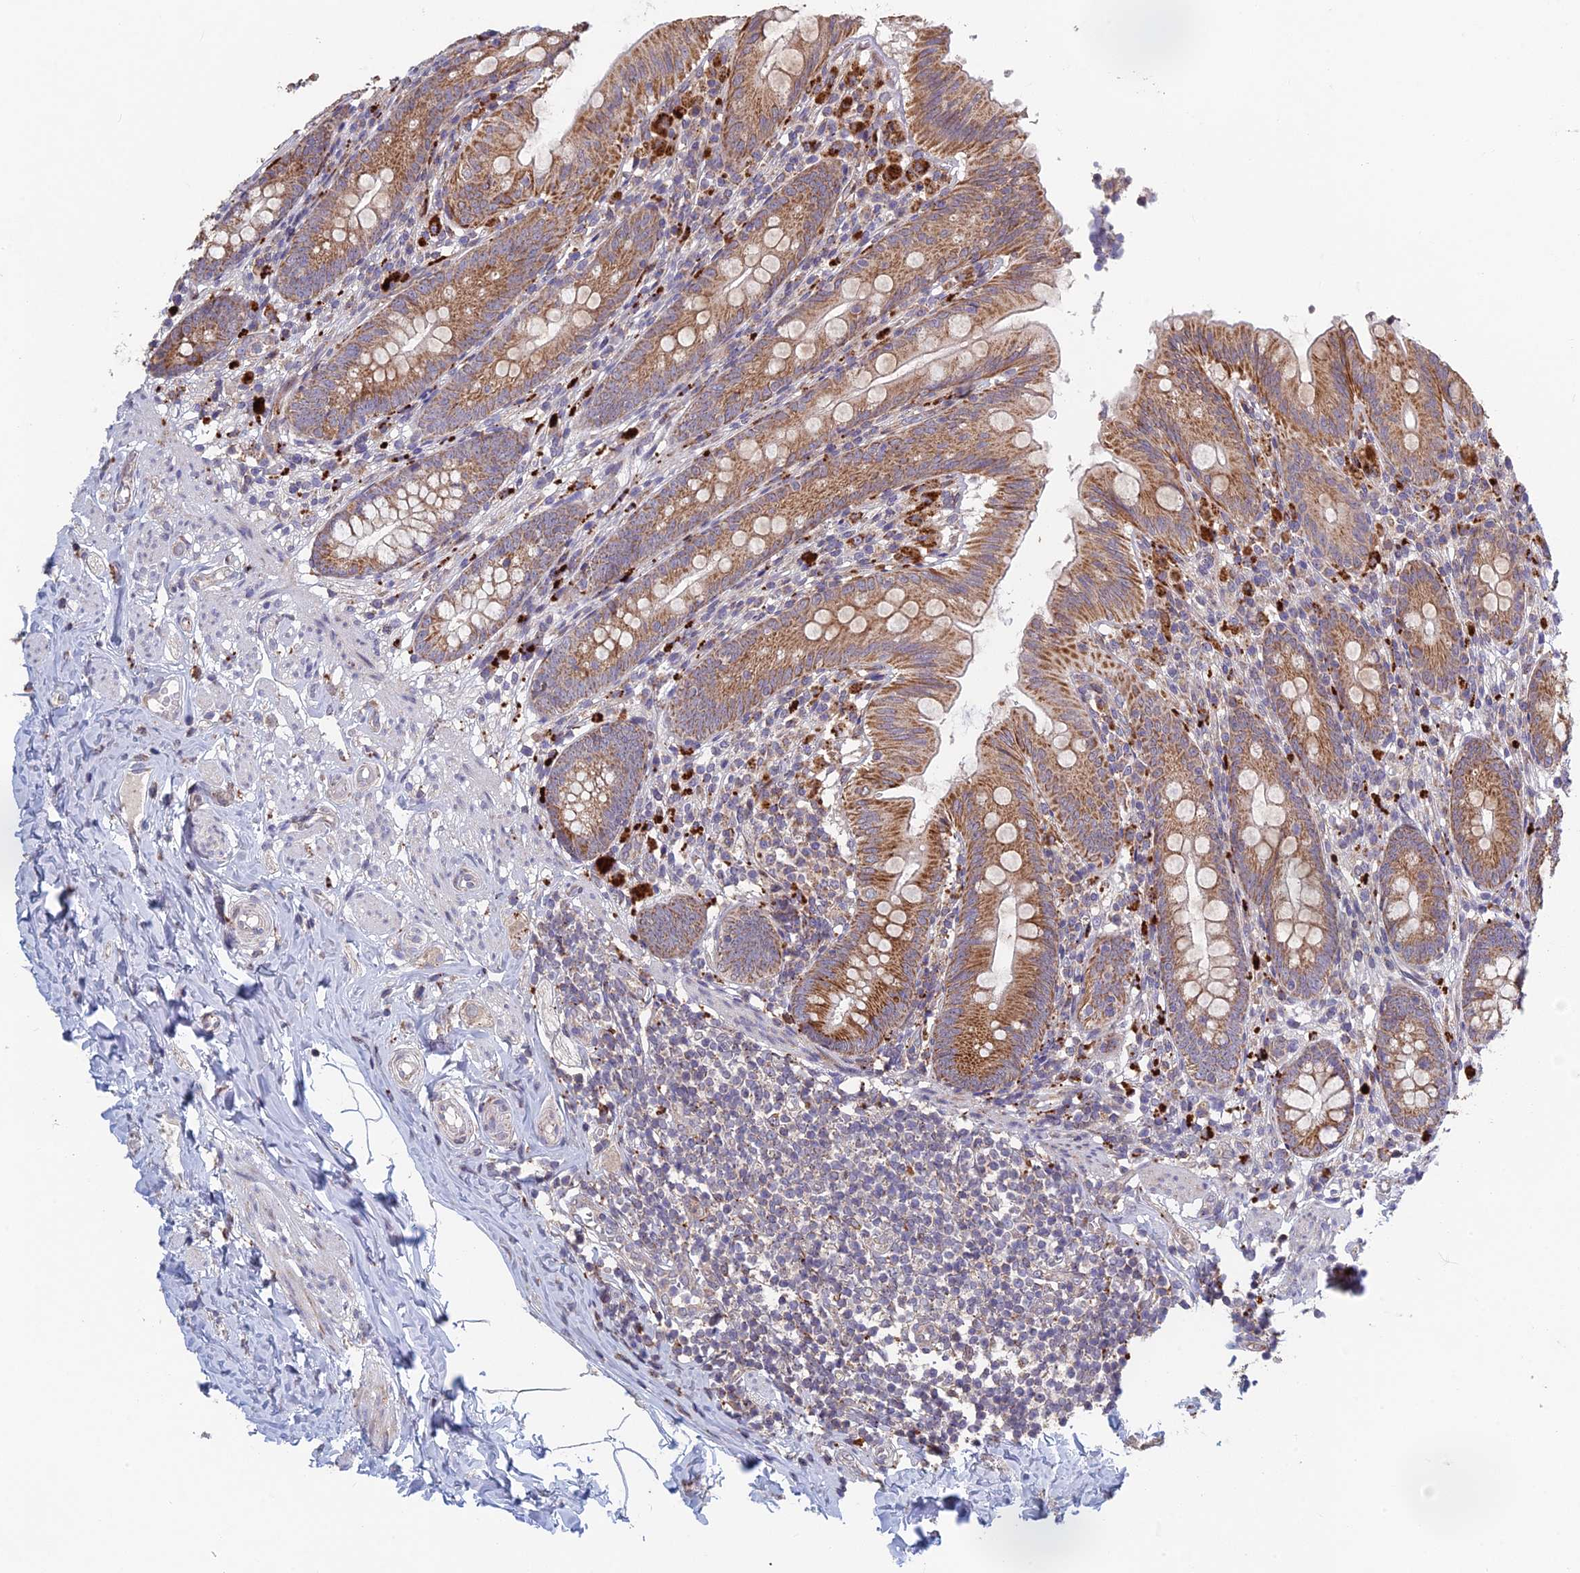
{"staining": {"intensity": "moderate", "quantity": ">75%", "location": "cytoplasmic/membranous"}, "tissue": "appendix", "cell_type": "Glandular cells", "image_type": "normal", "snomed": [{"axis": "morphology", "description": "Normal tissue, NOS"}, {"axis": "topography", "description": "Appendix"}], "caption": "Brown immunohistochemical staining in unremarkable appendix demonstrates moderate cytoplasmic/membranous positivity in approximately >75% of glandular cells.", "gene": "FOXS1", "patient": {"sex": "male", "age": 55}}